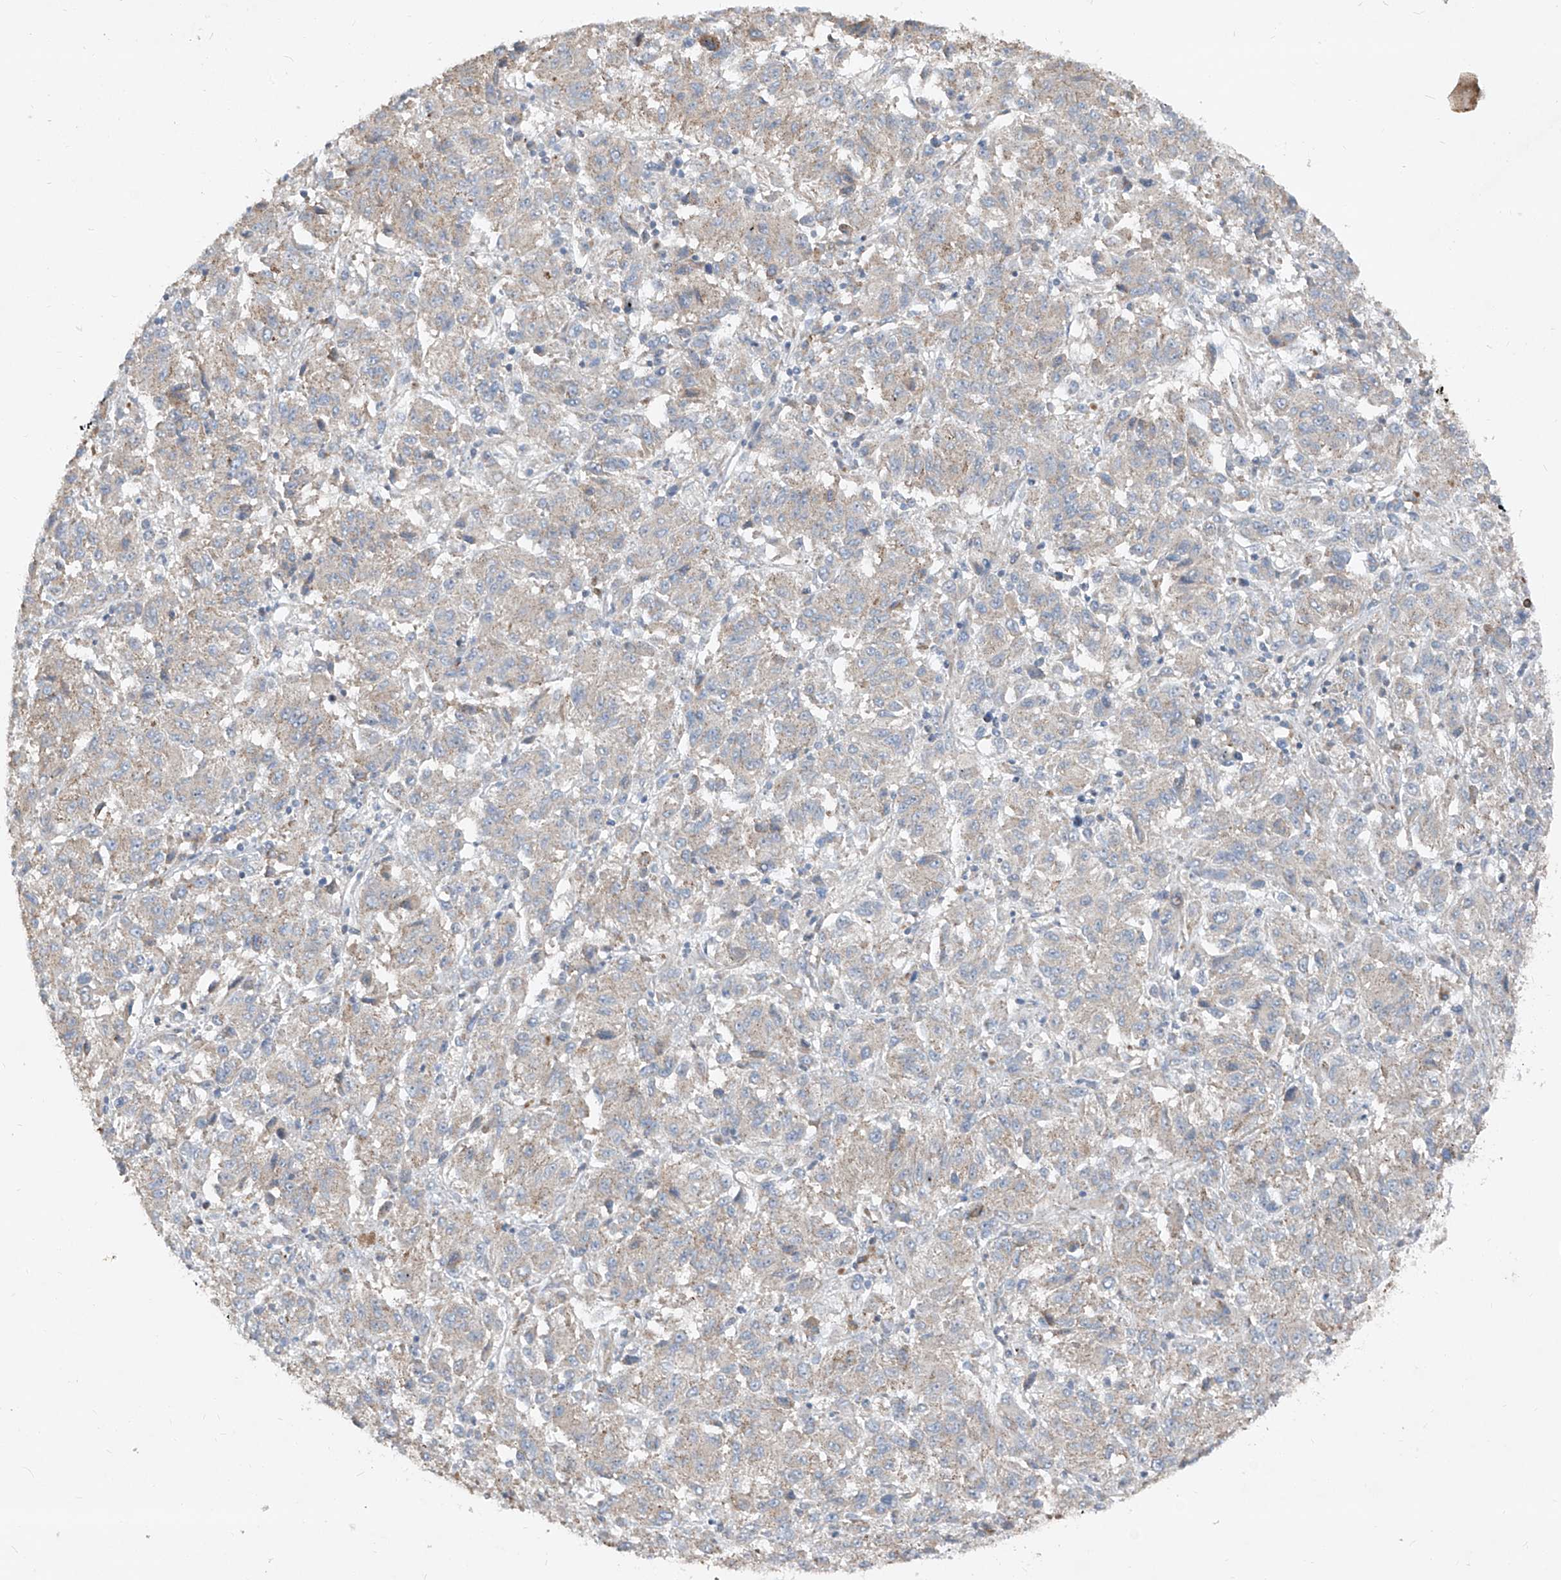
{"staining": {"intensity": "weak", "quantity": "<25%", "location": "cytoplasmic/membranous"}, "tissue": "melanoma", "cell_type": "Tumor cells", "image_type": "cancer", "snomed": [{"axis": "morphology", "description": "Malignant melanoma, Metastatic site"}, {"axis": "topography", "description": "Lung"}], "caption": "Human melanoma stained for a protein using IHC displays no staining in tumor cells.", "gene": "ABCD3", "patient": {"sex": "male", "age": 64}}